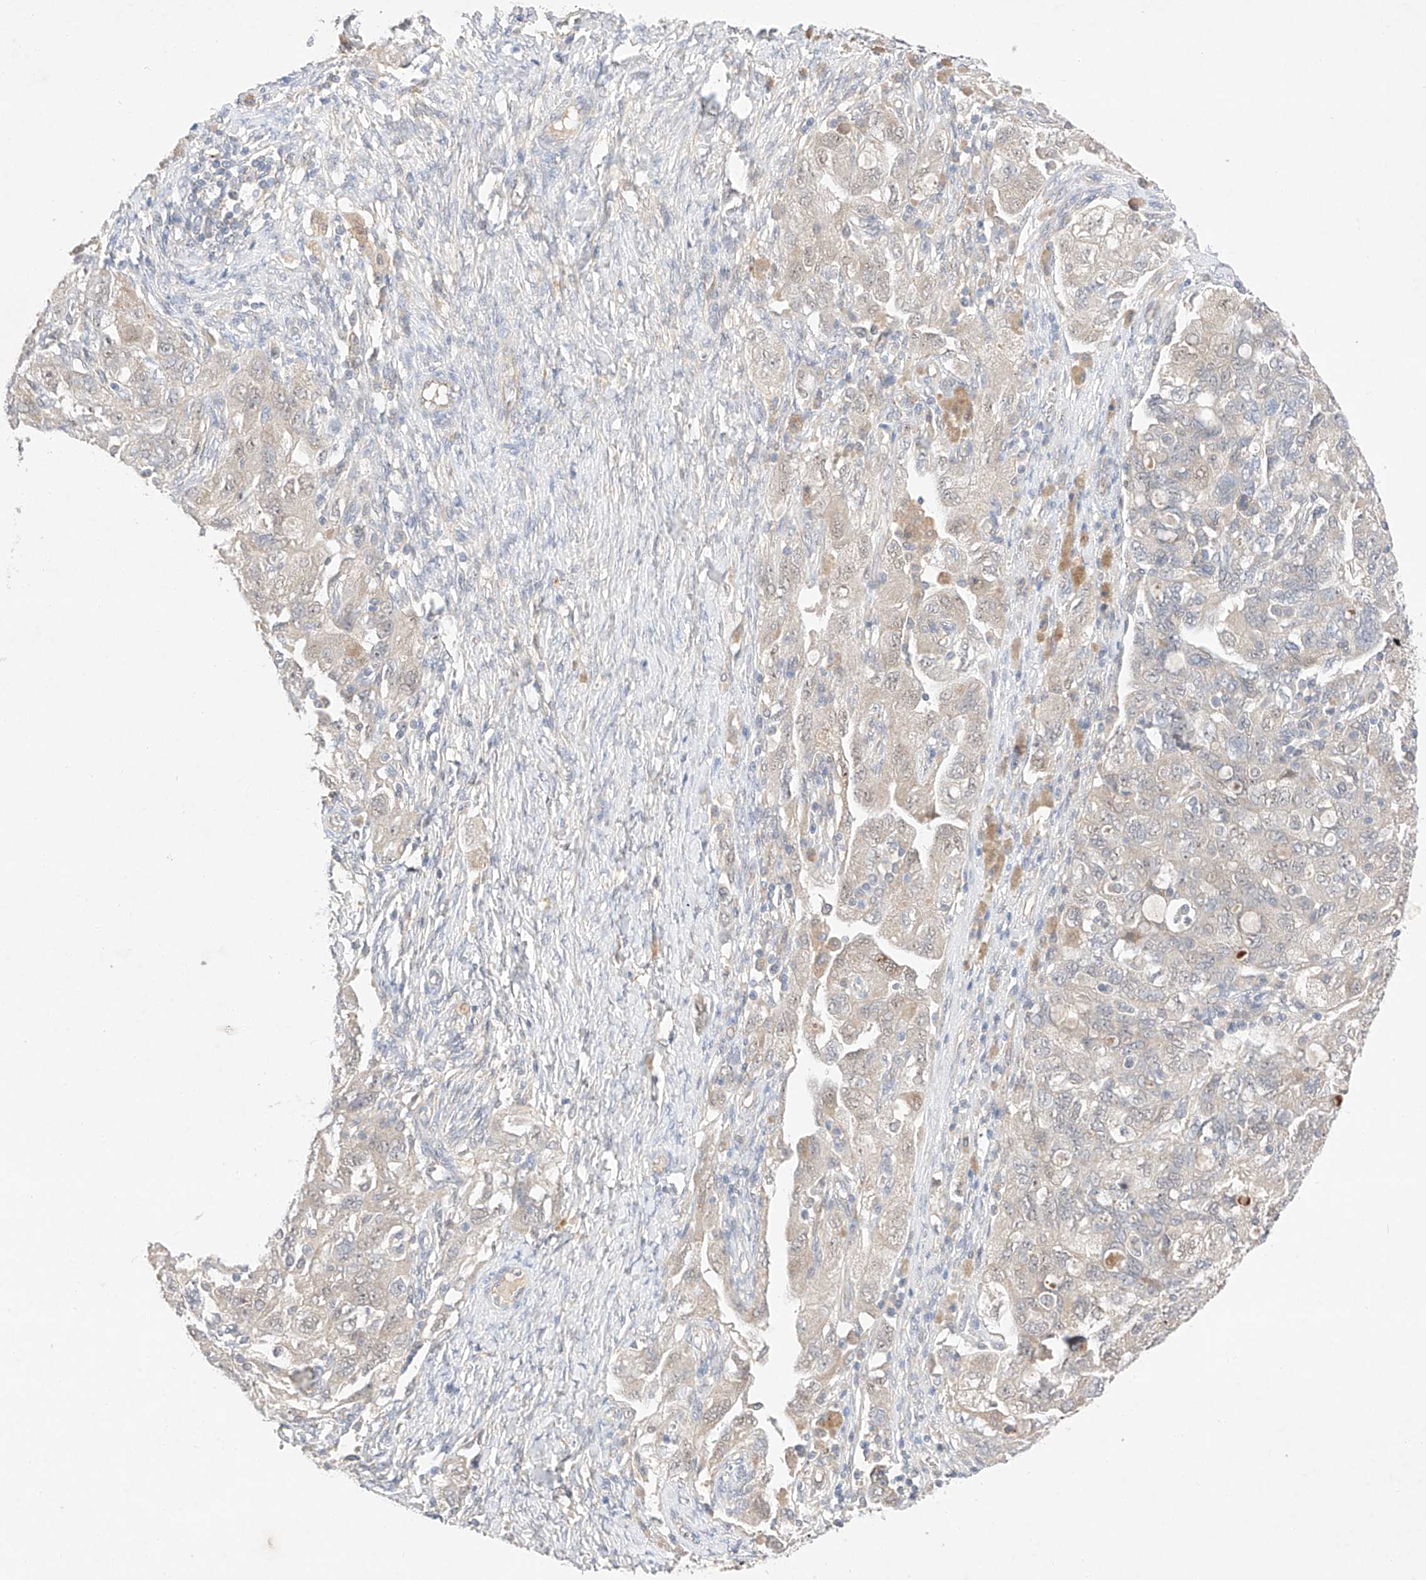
{"staining": {"intensity": "negative", "quantity": "none", "location": "none"}, "tissue": "ovarian cancer", "cell_type": "Tumor cells", "image_type": "cancer", "snomed": [{"axis": "morphology", "description": "Carcinoma, NOS"}, {"axis": "morphology", "description": "Cystadenocarcinoma, serous, NOS"}, {"axis": "topography", "description": "Ovary"}], "caption": "Tumor cells are negative for brown protein staining in serous cystadenocarcinoma (ovarian).", "gene": "IL22RA2", "patient": {"sex": "female", "age": 69}}